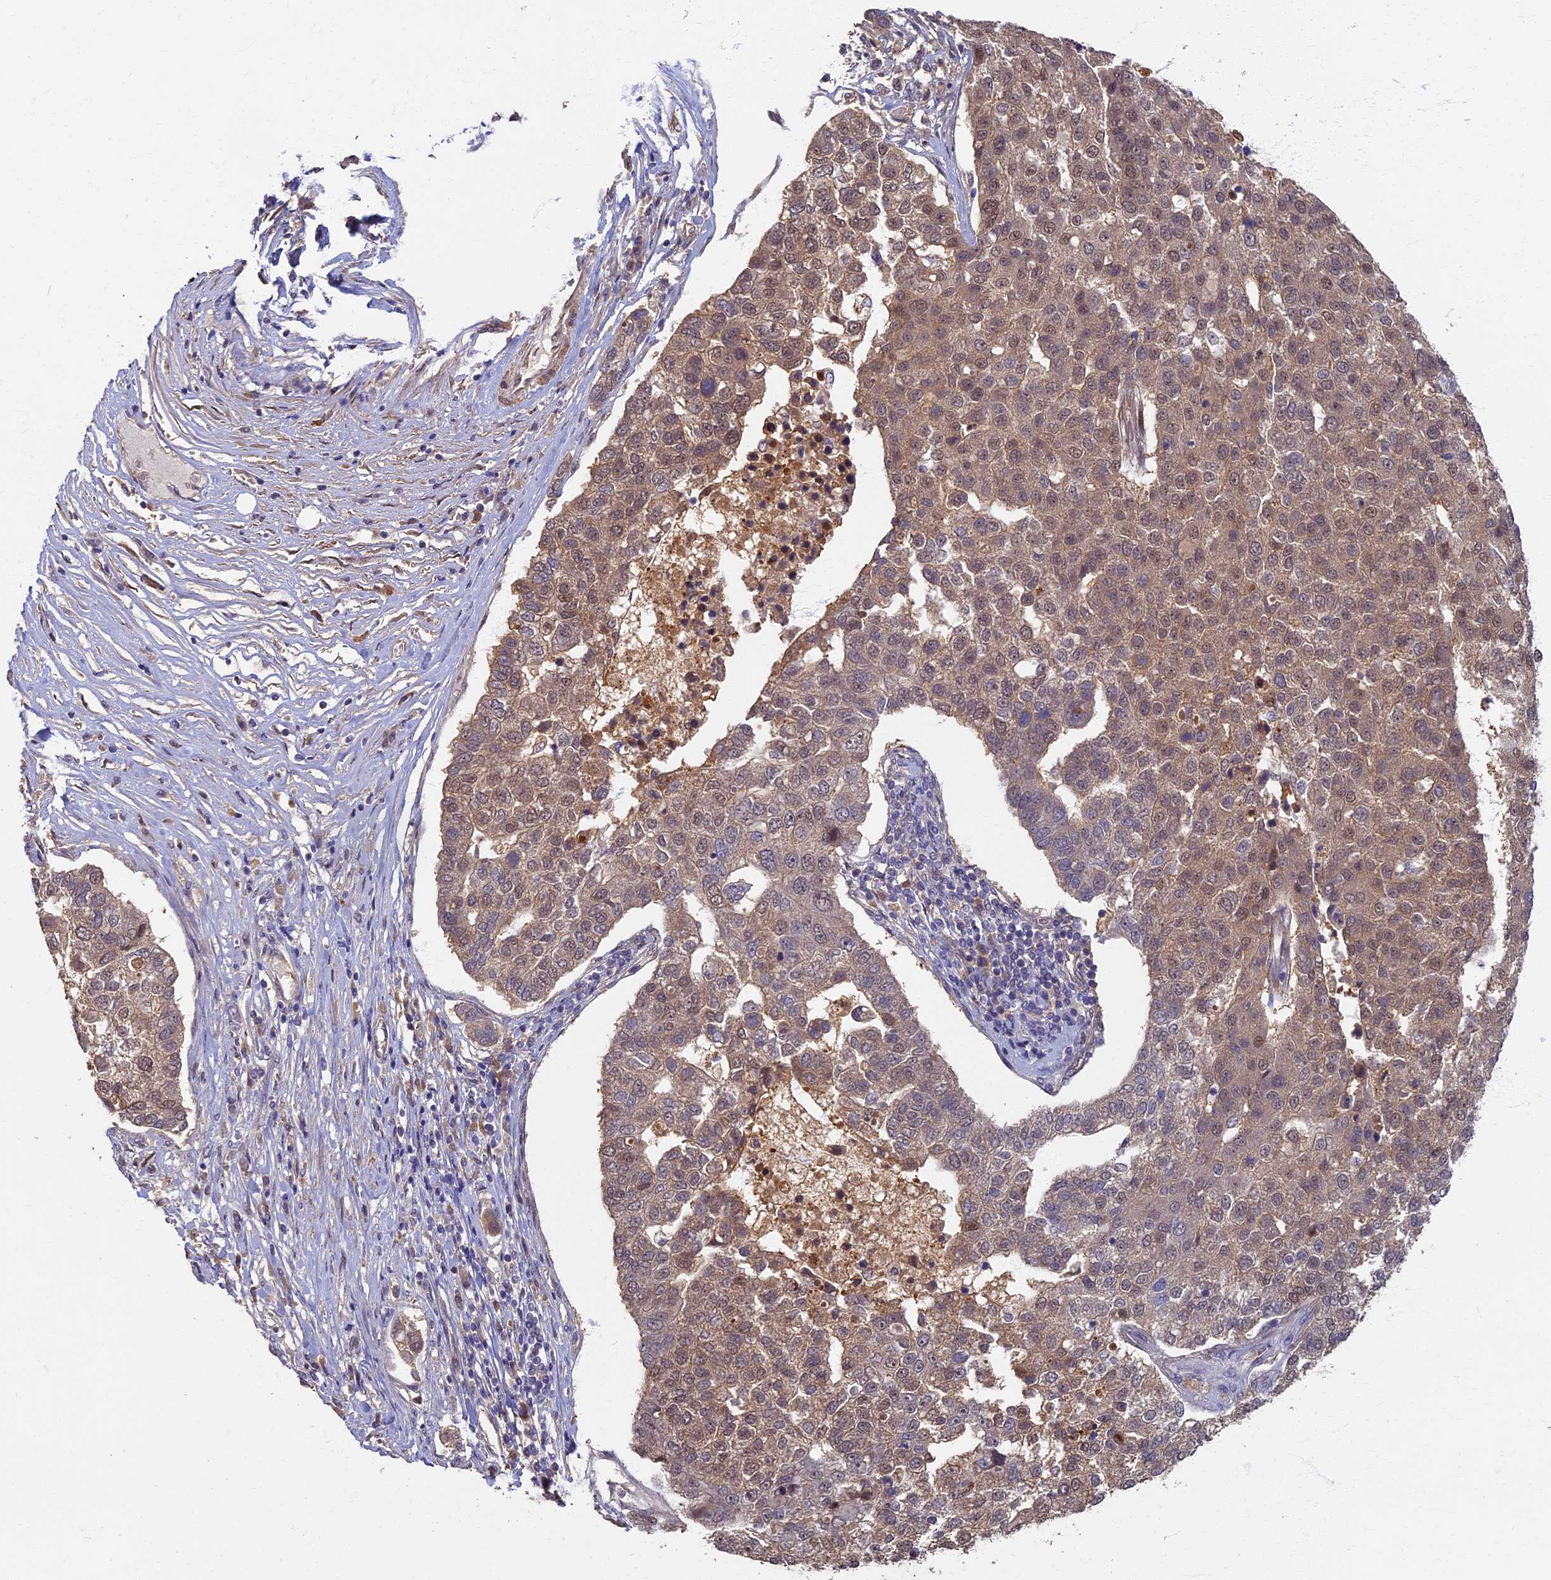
{"staining": {"intensity": "weak", "quantity": ">75%", "location": "cytoplasmic/membranous,nuclear"}, "tissue": "pancreatic cancer", "cell_type": "Tumor cells", "image_type": "cancer", "snomed": [{"axis": "morphology", "description": "Adenocarcinoma, NOS"}, {"axis": "topography", "description": "Pancreas"}], "caption": "IHC staining of pancreatic adenocarcinoma, which reveals low levels of weak cytoplasmic/membranous and nuclear expression in approximately >75% of tumor cells indicating weak cytoplasmic/membranous and nuclear protein expression. The staining was performed using DAB (3,3'-diaminobenzidine) (brown) for protein detection and nuclei were counterstained in hematoxylin (blue).", "gene": "RSPH3", "patient": {"sex": "female", "age": 61}}